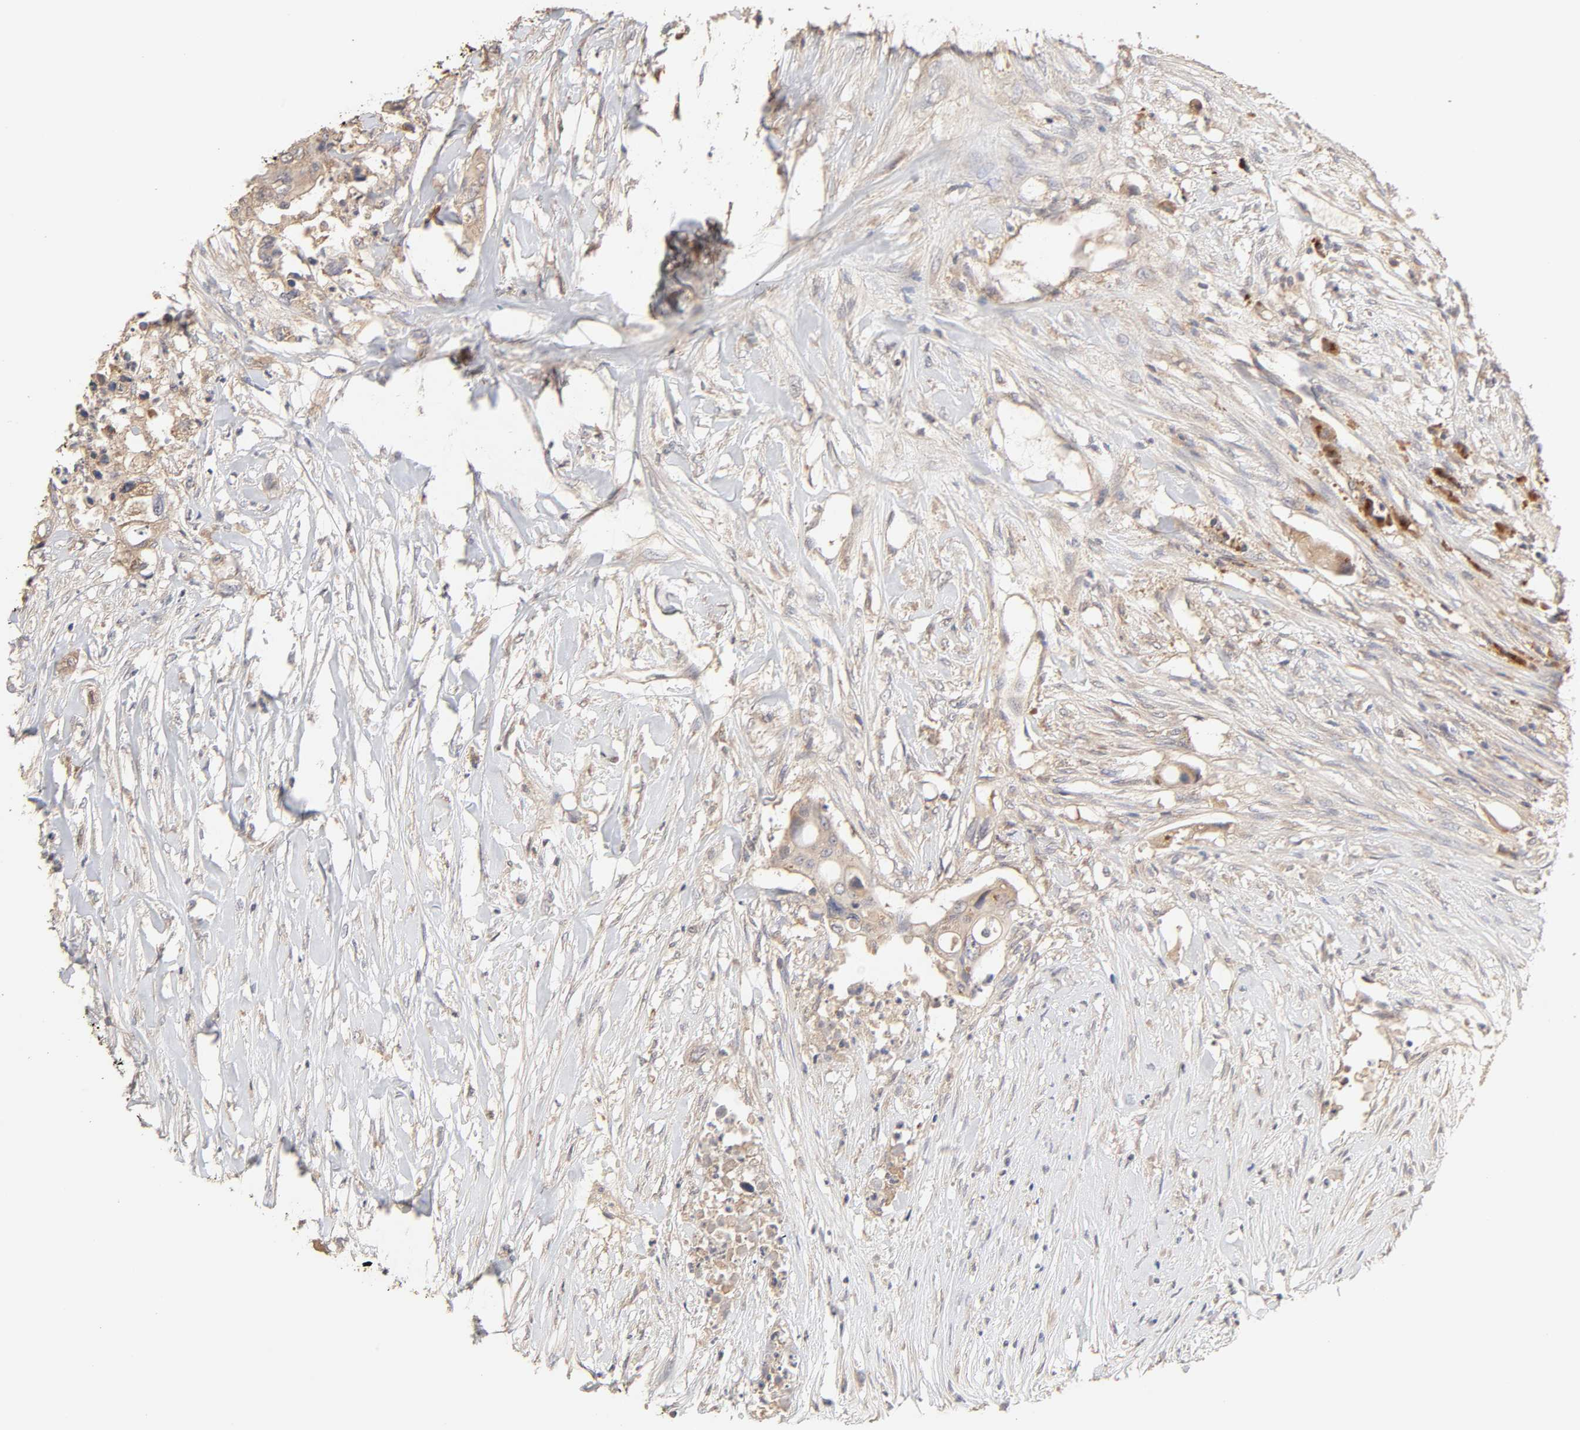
{"staining": {"intensity": "moderate", "quantity": ">75%", "location": "cytoplasmic/membranous"}, "tissue": "colorectal cancer", "cell_type": "Tumor cells", "image_type": "cancer", "snomed": [{"axis": "morphology", "description": "Adenocarcinoma, NOS"}, {"axis": "topography", "description": "Colon"}], "caption": "This photomicrograph exhibits immunohistochemistry staining of human adenocarcinoma (colorectal), with medium moderate cytoplasmic/membranous staining in about >75% of tumor cells.", "gene": "AP1G2", "patient": {"sex": "female", "age": 57}}